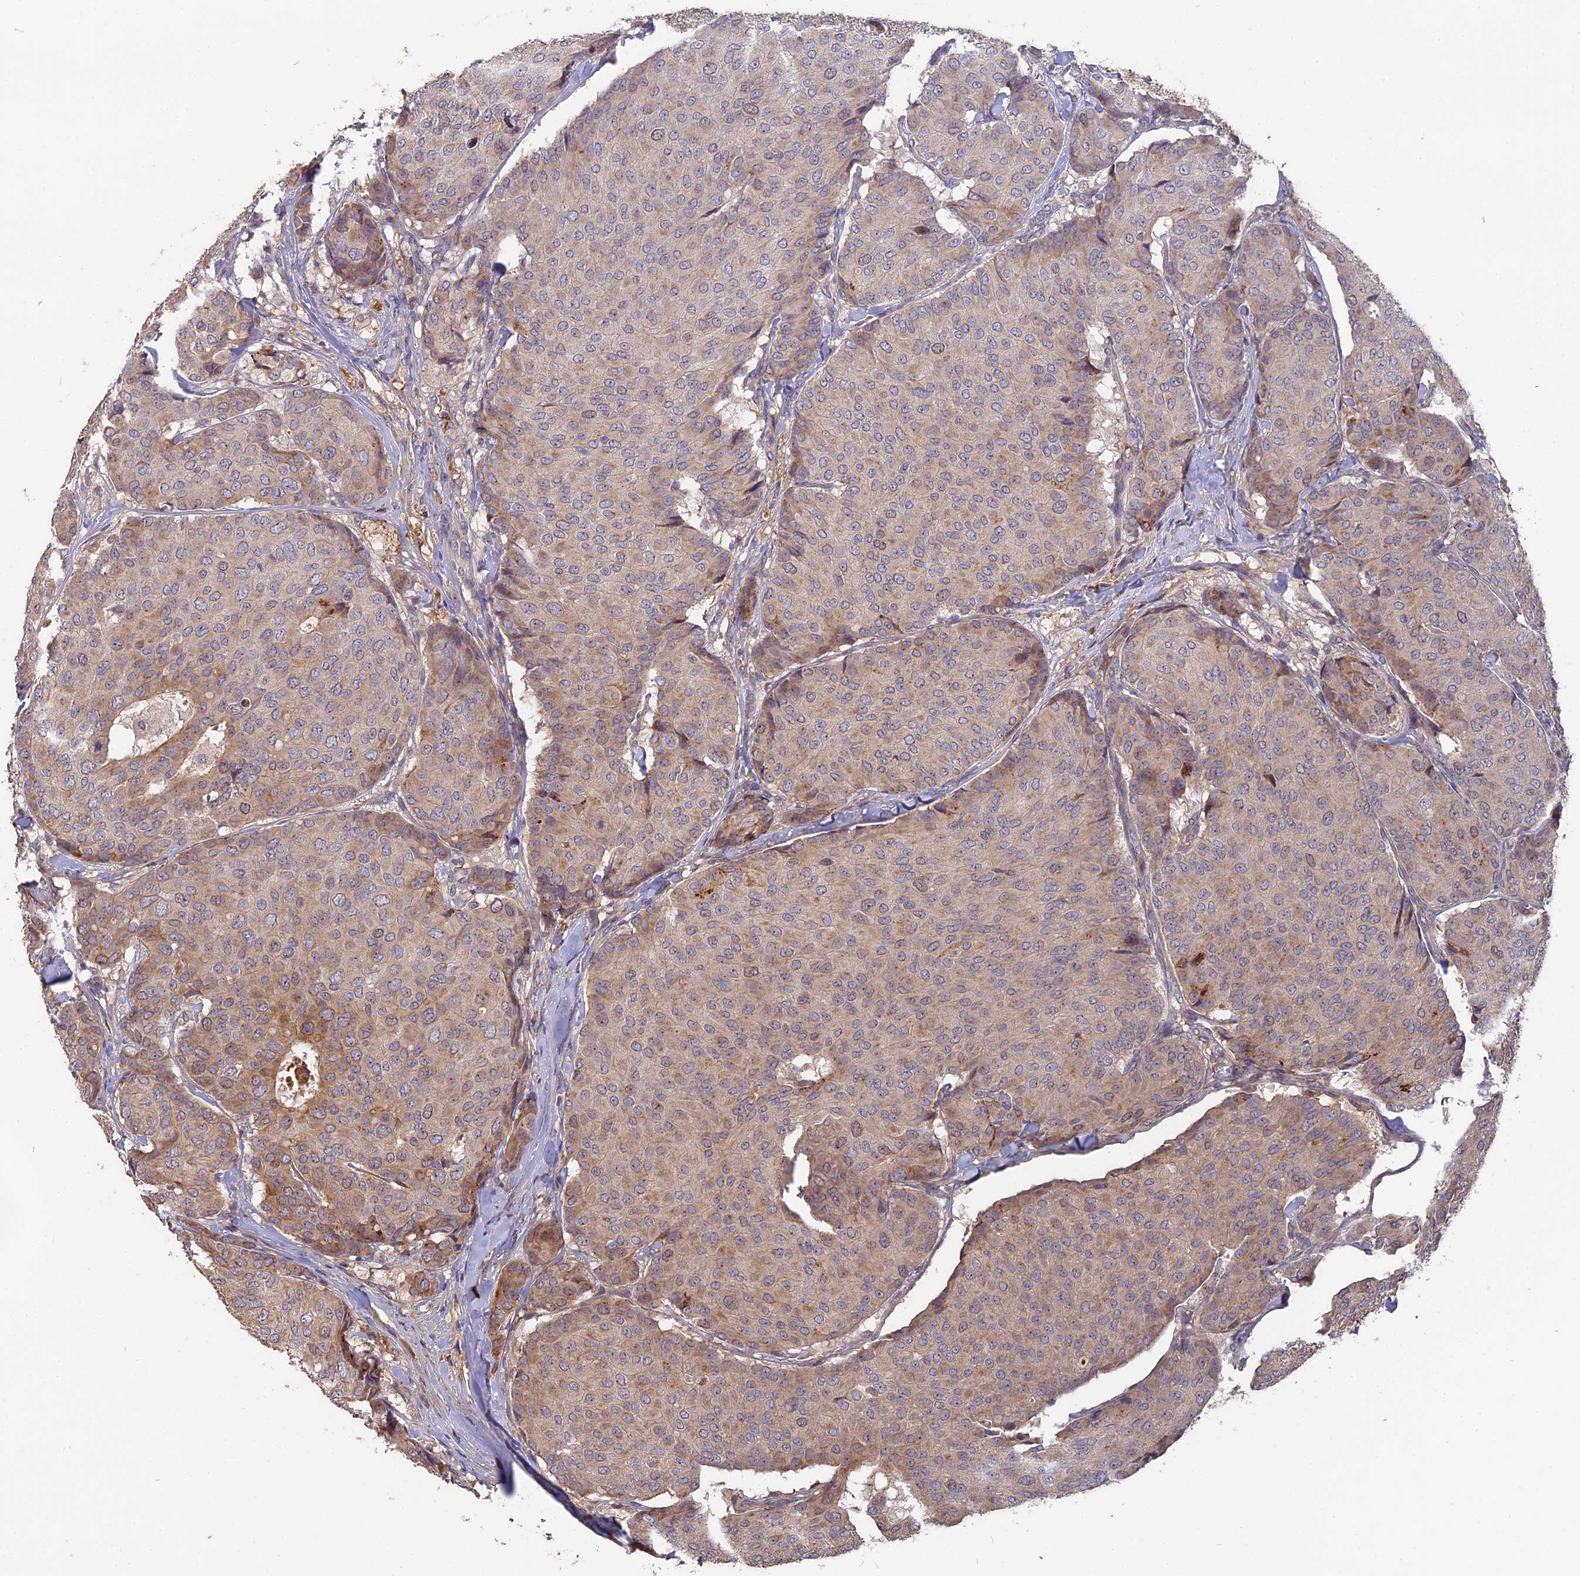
{"staining": {"intensity": "weak", "quantity": "25%-75%", "location": "cytoplasmic/membranous"}, "tissue": "breast cancer", "cell_type": "Tumor cells", "image_type": "cancer", "snomed": [{"axis": "morphology", "description": "Duct carcinoma"}, {"axis": "topography", "description": "Breast"}], "caption": "Tumor cells display weak cytoplasmic/membranous expression in about 25%-75% of cells in breast invasive ductal carcinoma.", "gene": "ERMAP", "patient": {"sex": "female", "age": 75}}